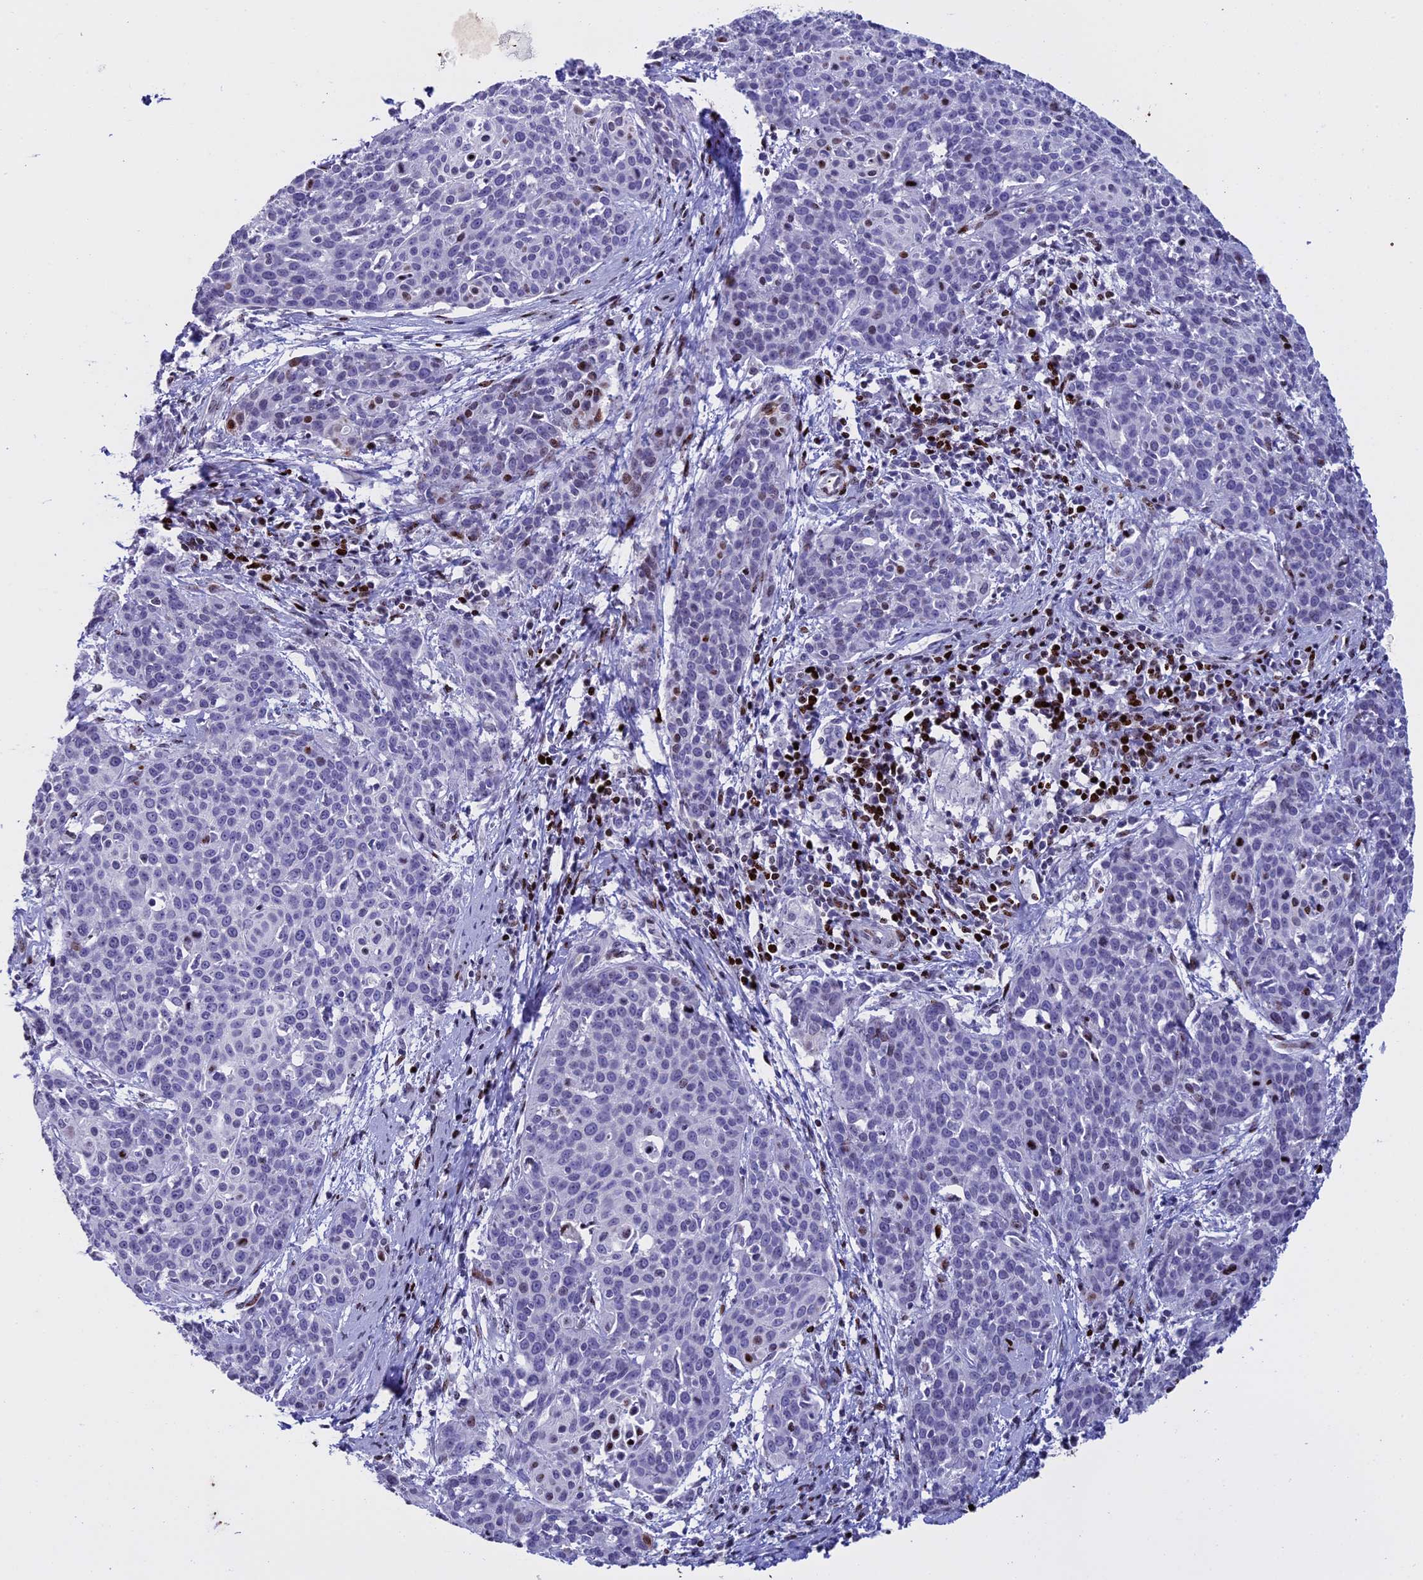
{"staining": {"intensity": "strong", "quantity": "<25%", "location": "nuclear"}, "tissue": "cervical cancer", "cell_type": "Tumor cells", "image_type": "cancer", "snomed": [{"axis": "morphology", "description": "Squamous cell carcinoma, NOS"}, {"axis": "topography", "description": "Cervix"}], "caption": "Immunohistochemistry (IHC) (DAB) staining of cervical cancer exhibits strong nuclear protein staining in approximately <25% of tumor cells.", "gene": "BTBD3", "patient": {"sex": "female", "age": 38}}